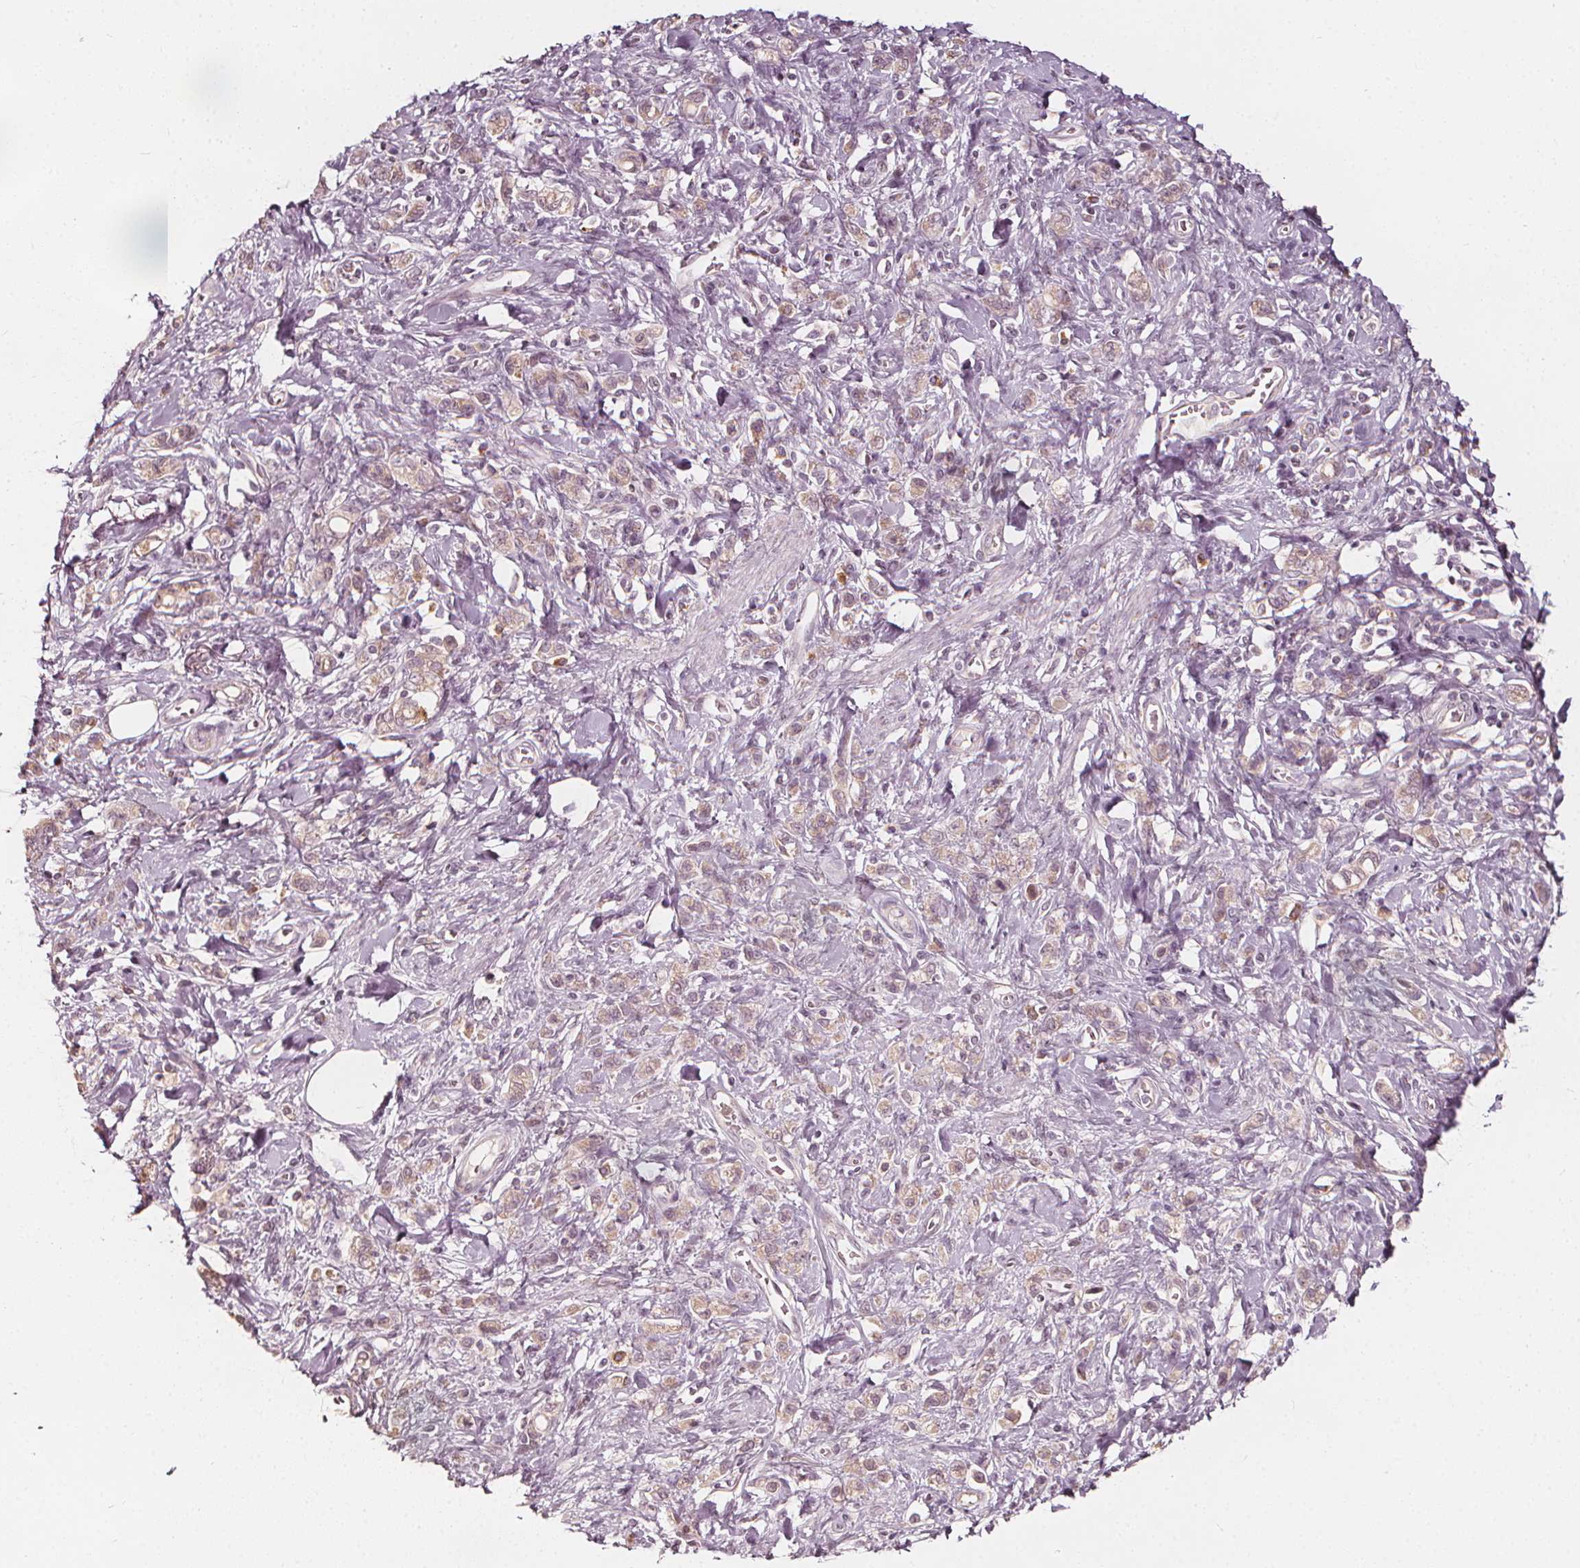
{"staining": {"intensity": "weak", "quantity": "25%-75%", "location": "cytoplasmic/membranous"}, "tissue": "stomach cancer", "cell_type": "Tumor cells", "image_type": "cancer", "snomed": [{"axis": "morphology", "description": "Adenocarcinoma, NOS"}, {"axis": "topography", "description": "Stomach"}], "caption": "Protein positivity by immunohistochemistry (IHC) shows weak cytoplasmic/membranous staining in approximately 25%-75% of tumor cells in stomach adenocarcinoma. Nuclei are stained in blue.", "gene": "NPC1L1", "patient": {"sex": "male", "age": 77}}